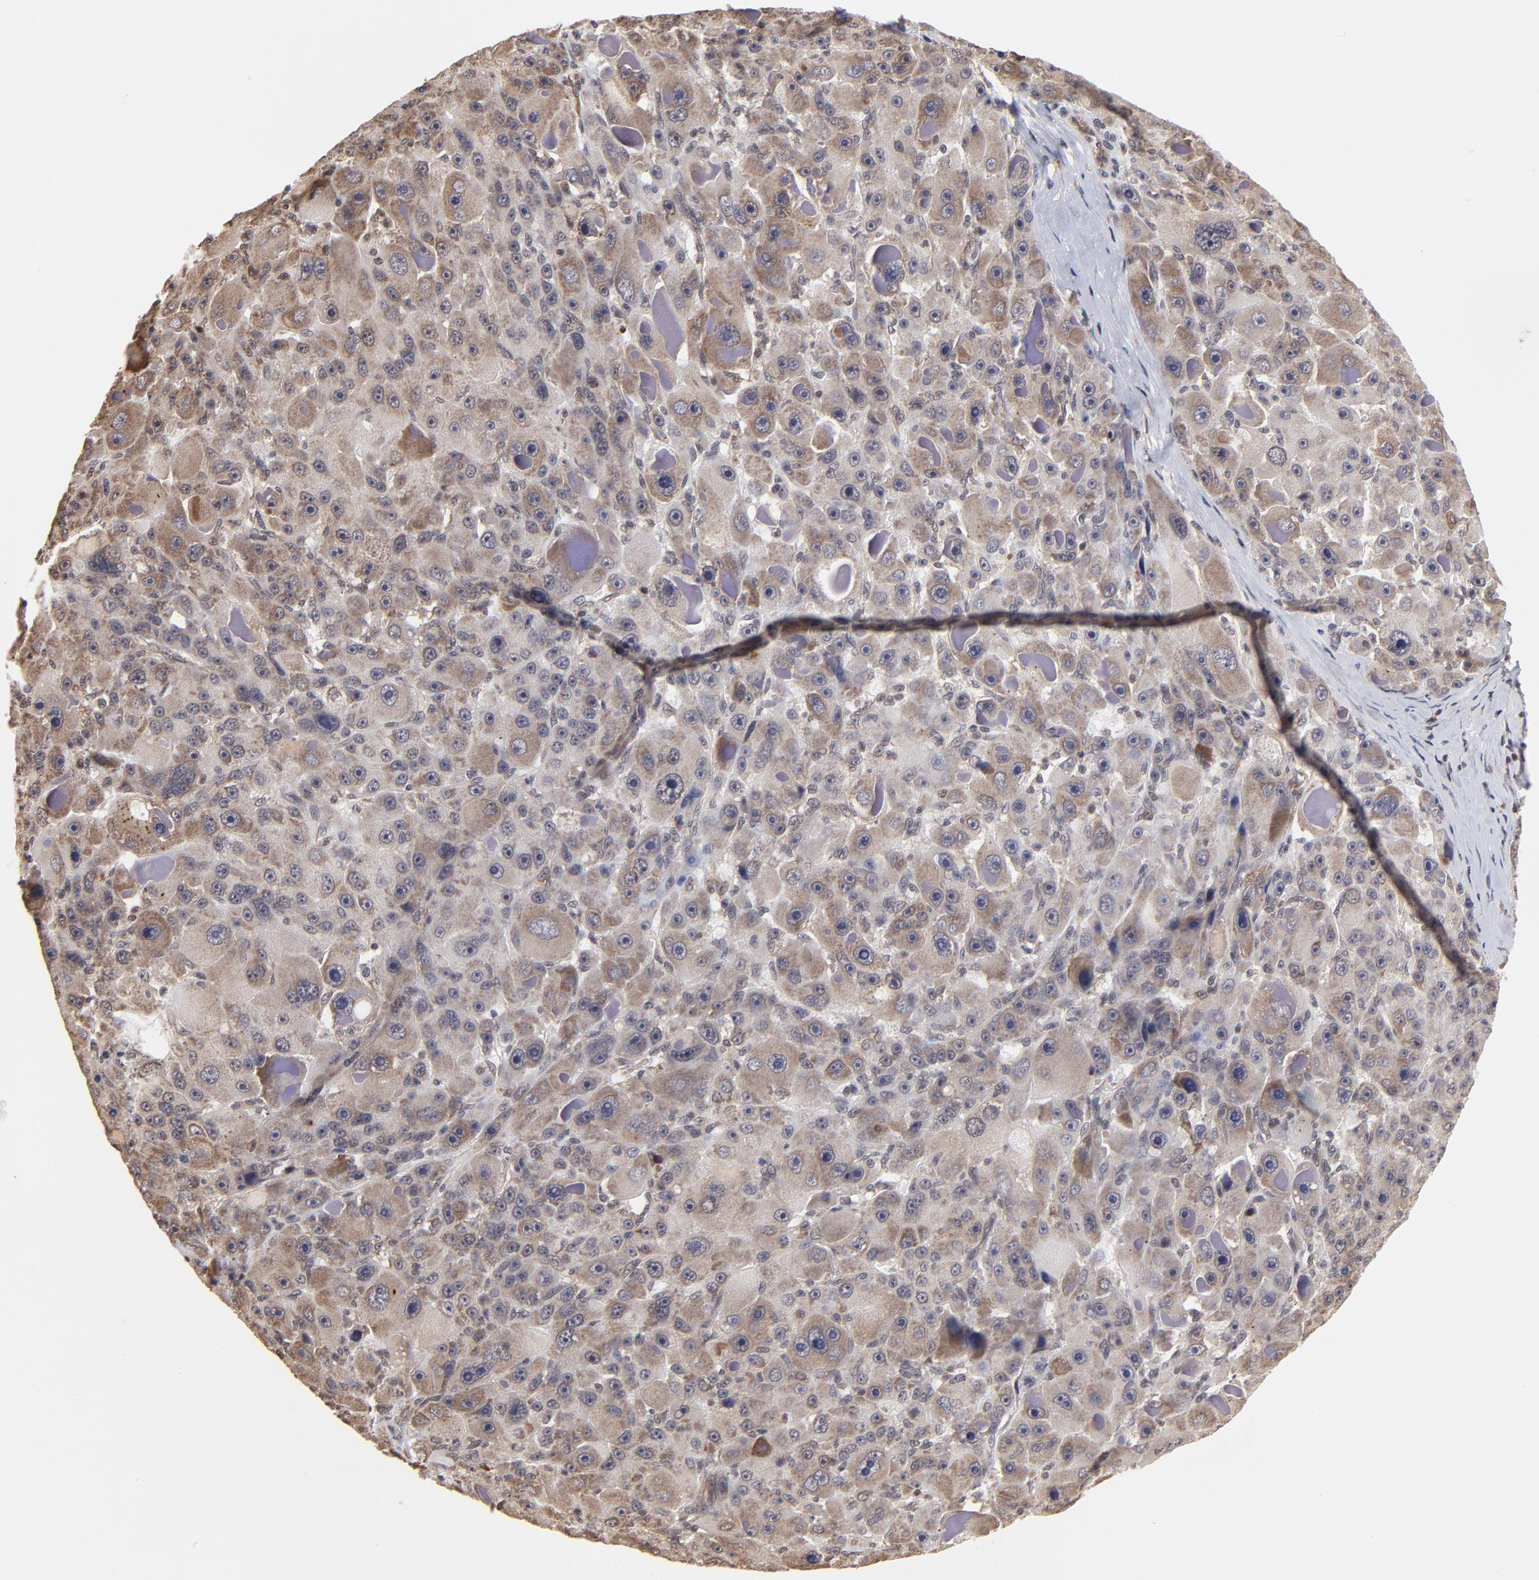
{"staining": {"intensity": "weak", "quantity": ">75%", "location": "cytoplasmic/membranous"}, "tissue": "liver cancer", "cell_type": "Tumor cells", "image_type": "cancer", "snomed": [{"axis": "morphology", "description": "Carcinoma, Hepatocellular, NOS"}, {"axis": "topography", "description": "Liver"}], "caption": "Liver cancer was stained to show a protein in brown. There is low levels of weak cytoplasmic/membranous expression in approximately >75% of tumor cells.", "gene": "BRPF1", "patient": {"sex": "male", "age": 76}}